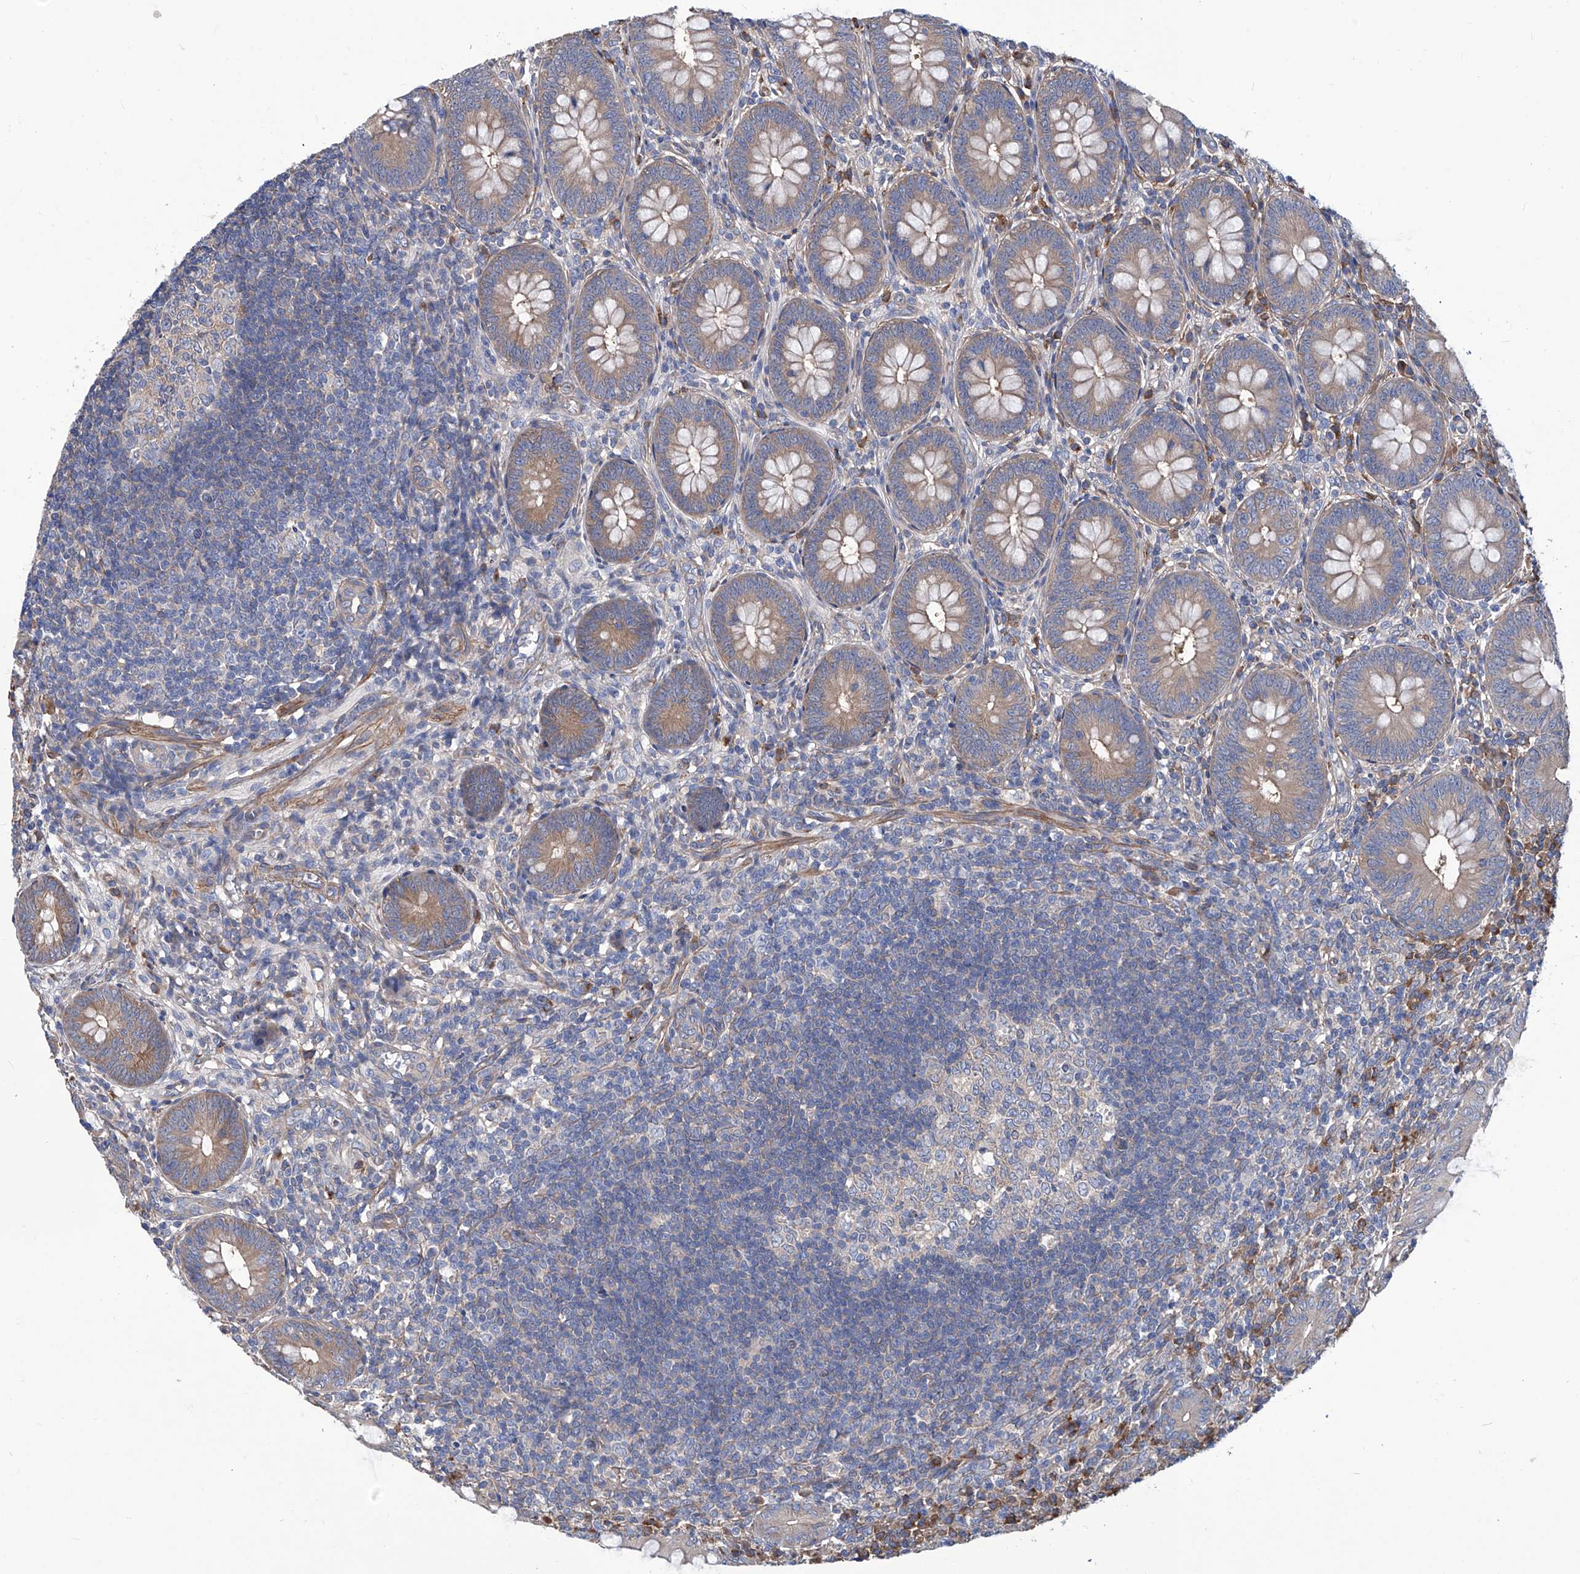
{"staining": {"intensity": "moderate", "quantity": ">75%", "location": "cytoplasmic/membranous"}, "tissue": "appendix", "cell_type": "Glandular cells", "image_type": "normal", "snomed": [{"axis": "morphology", "description": "Normal tissue, NOS"}, {"axis": "topography", "description": "Appendix"}], "caption": "Immunohistochemical staining of normal human appendix shows moderate cytoplasmic/membranous protein expression in about >75% of glandular cells.", "gene": "SMS", "patient": {"sex": "male", "age": 14}}